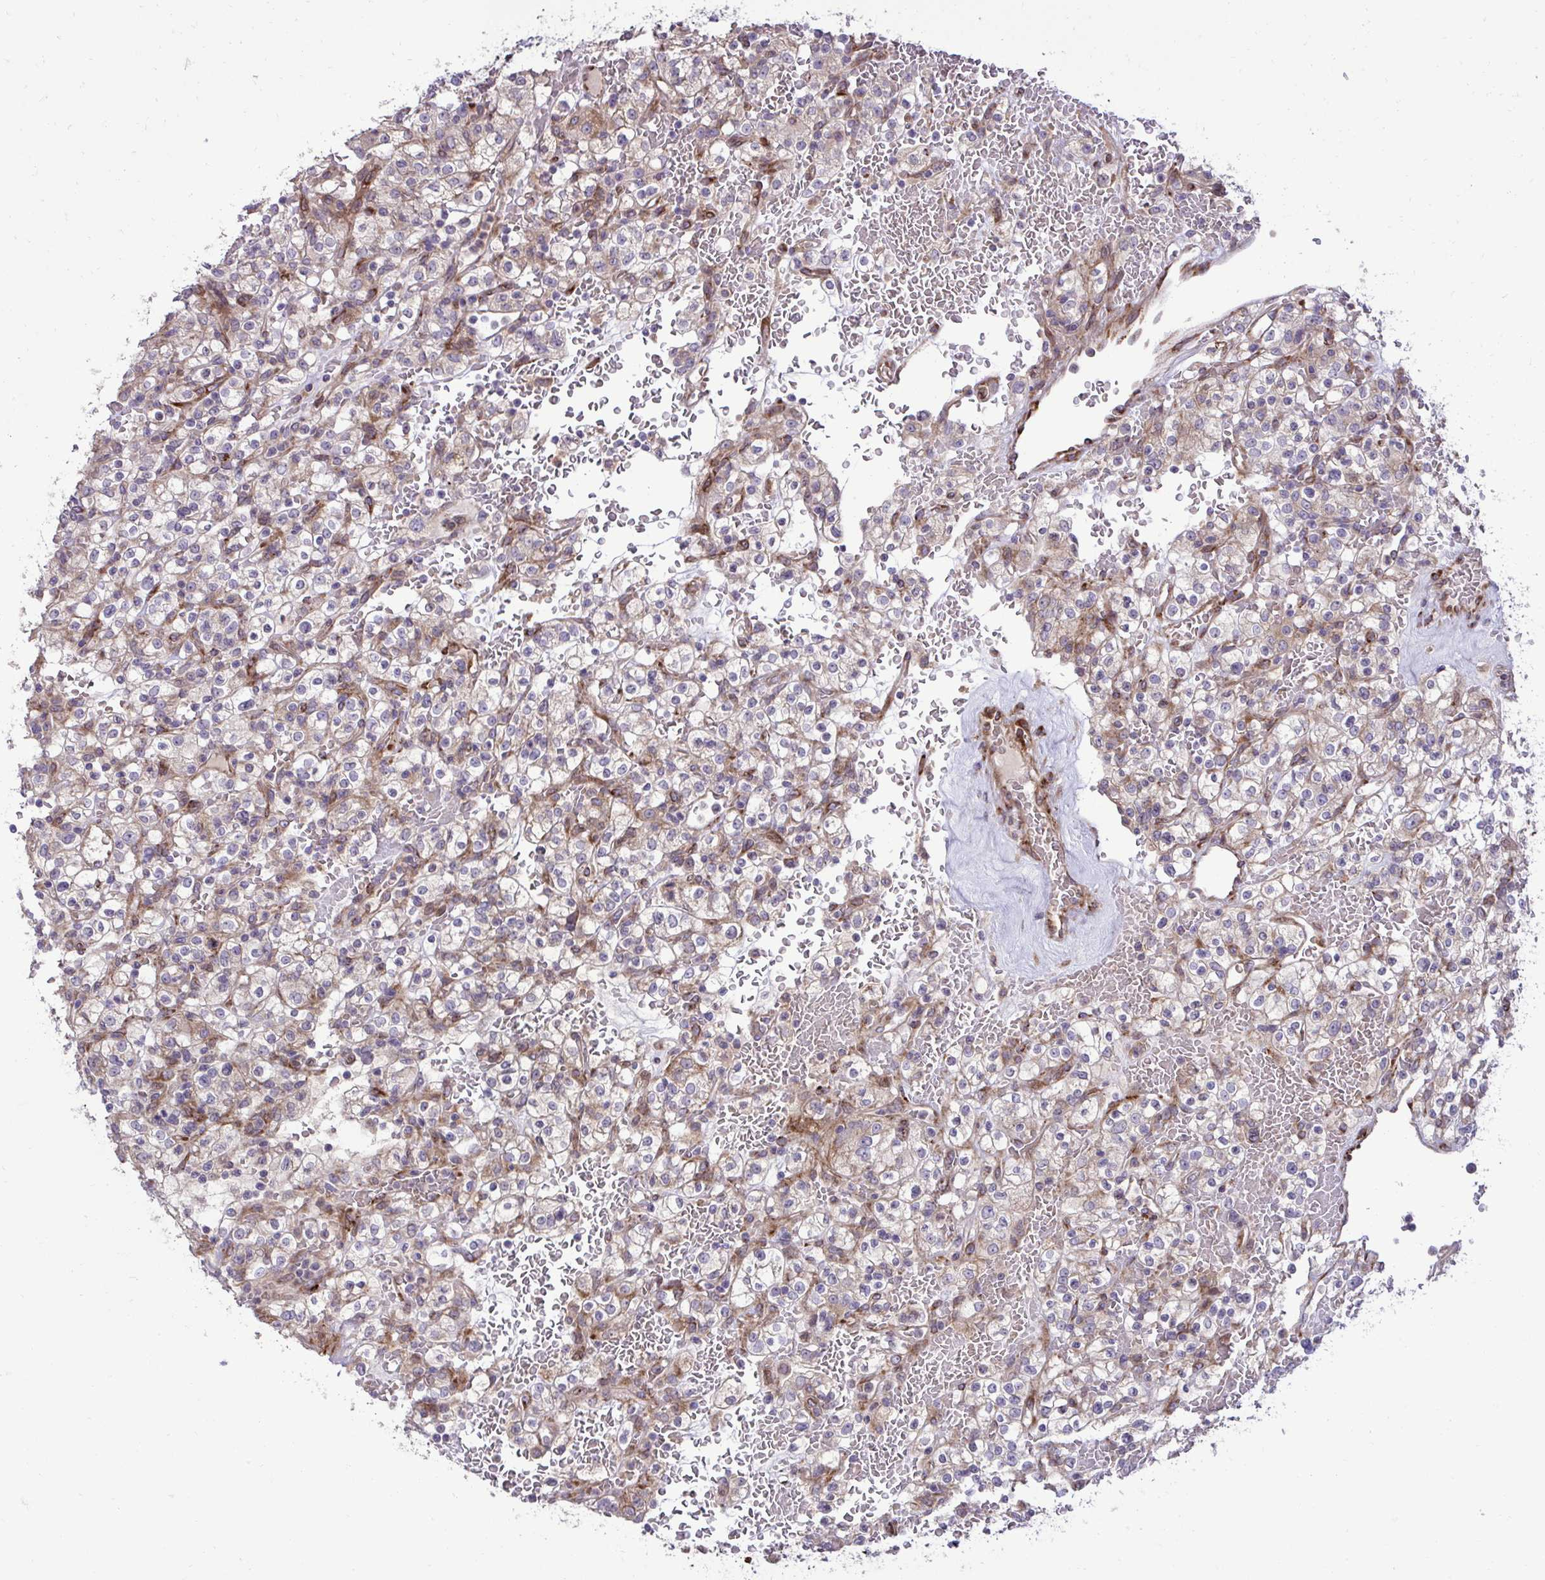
{"staining": {"intensity": "negative", "quantity": "none", "location": "none"}, "tissue": "renal cancer", "cell_type": "Tumor cells", "image_type": "cancer", "snomed": [{"axis": "morphology", "description": "Normal tissue, NOS"}, {"axis": "morphology", "description": "Adenocarcinoma, NOS"}, {"axis": "topography", "description": "Kidney"}], "caption": "This is an IHC micrograph of human renal cancer. There is no staining in tumor cells.", "gene": "LIMS1", "patient": {"sex": "female", "age": 72}}